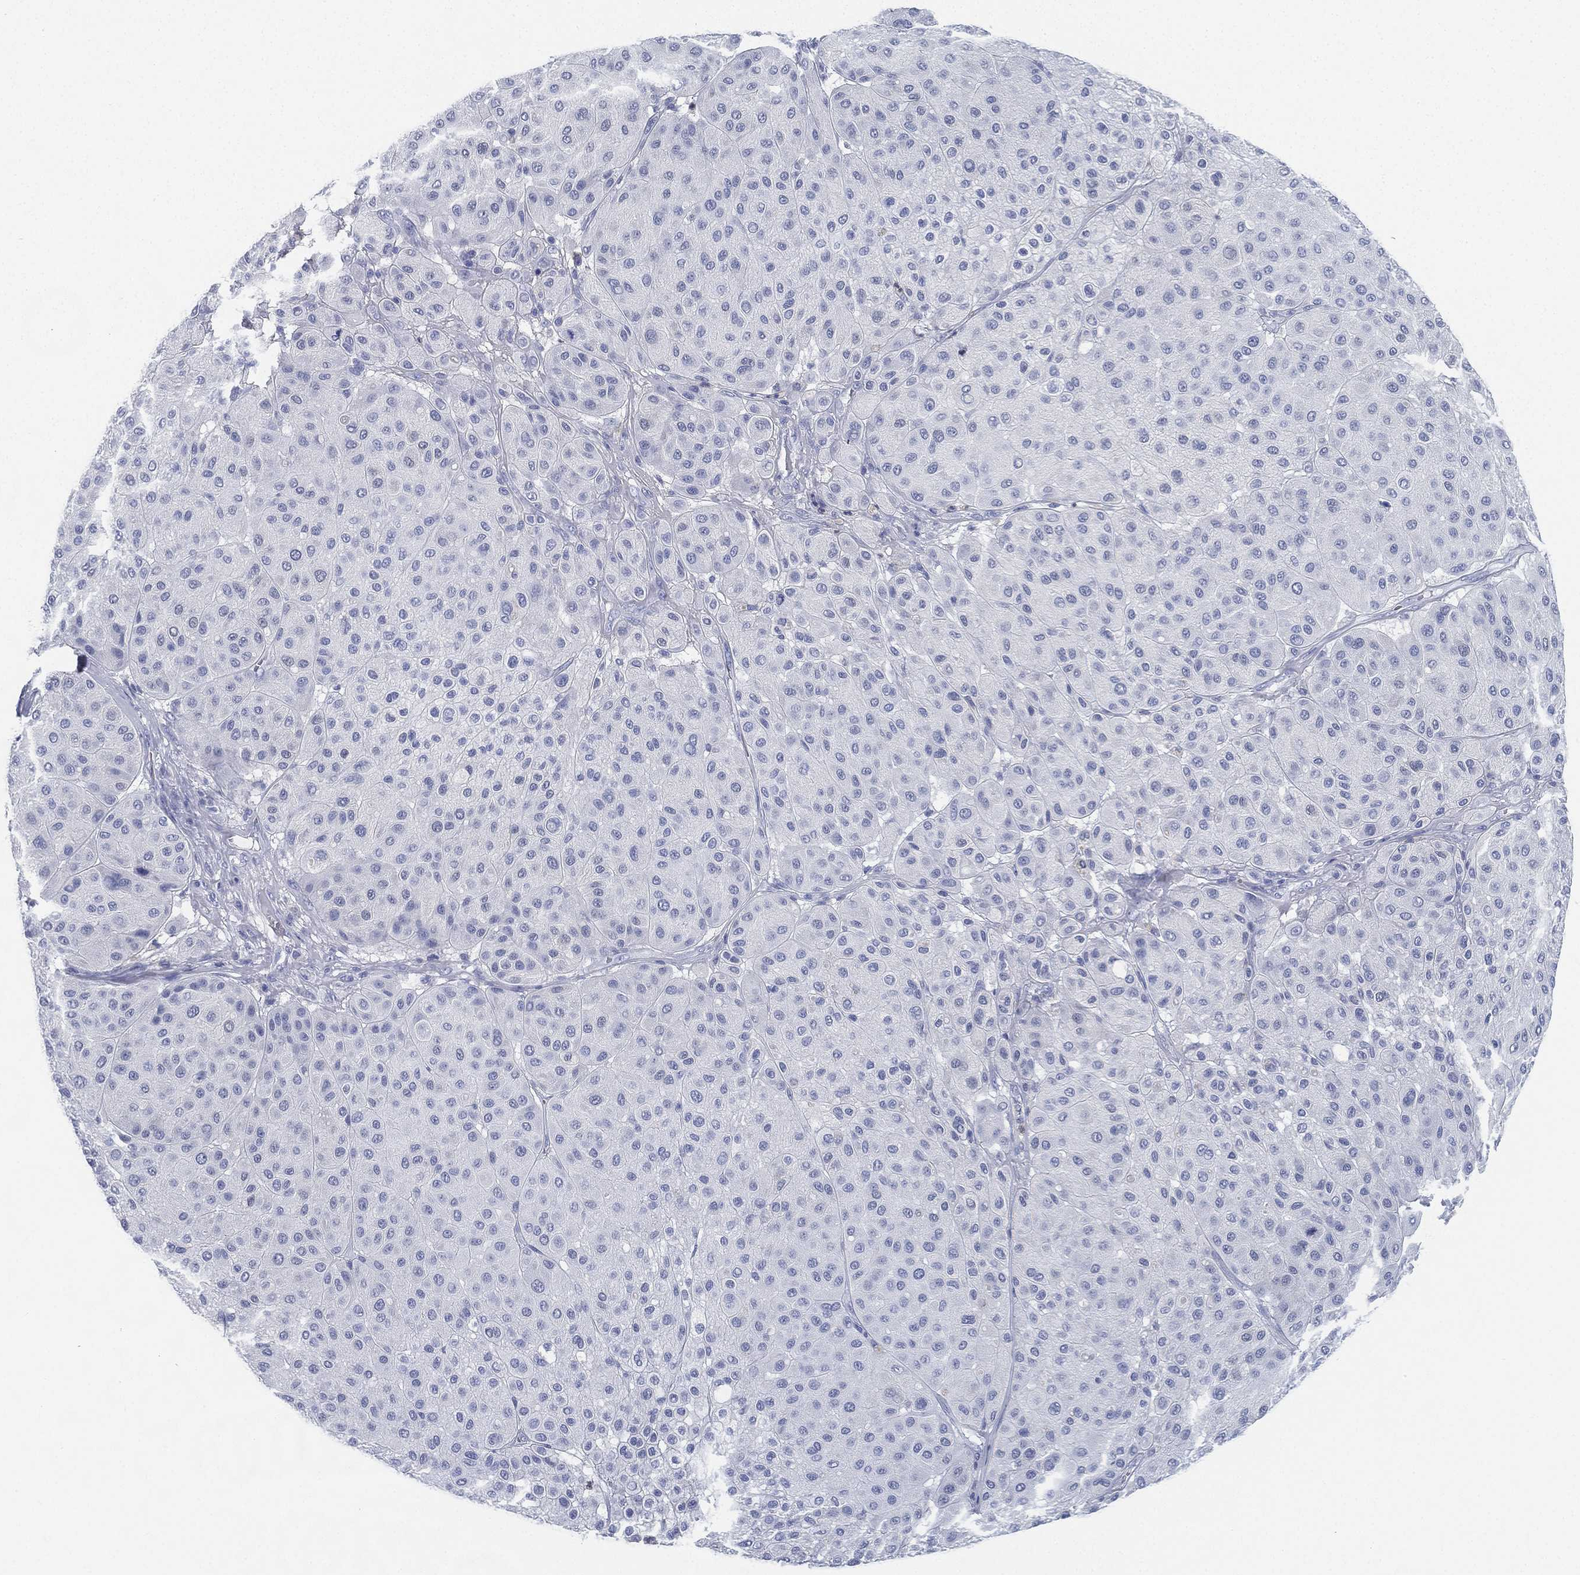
{"staining": {"intensity": "negative", "quantity": "none", "location": "none"}, "tissue": "melanoma", "cell_type": "Tumor cells", "image_type": "cancer", "snomed": [{"axis": "morphology", "description": "Malignant melanoma, Metastatic site"}, {"axis": "topography", "description": "Smooth muscle"}], "caption": "Malignant melanoma (metastatic site) was stained to show a protein in brown. There is no significant positivity in tumor cells.", "gene": "DEFB121", "patient": {"sex": "male", "age": 41}}